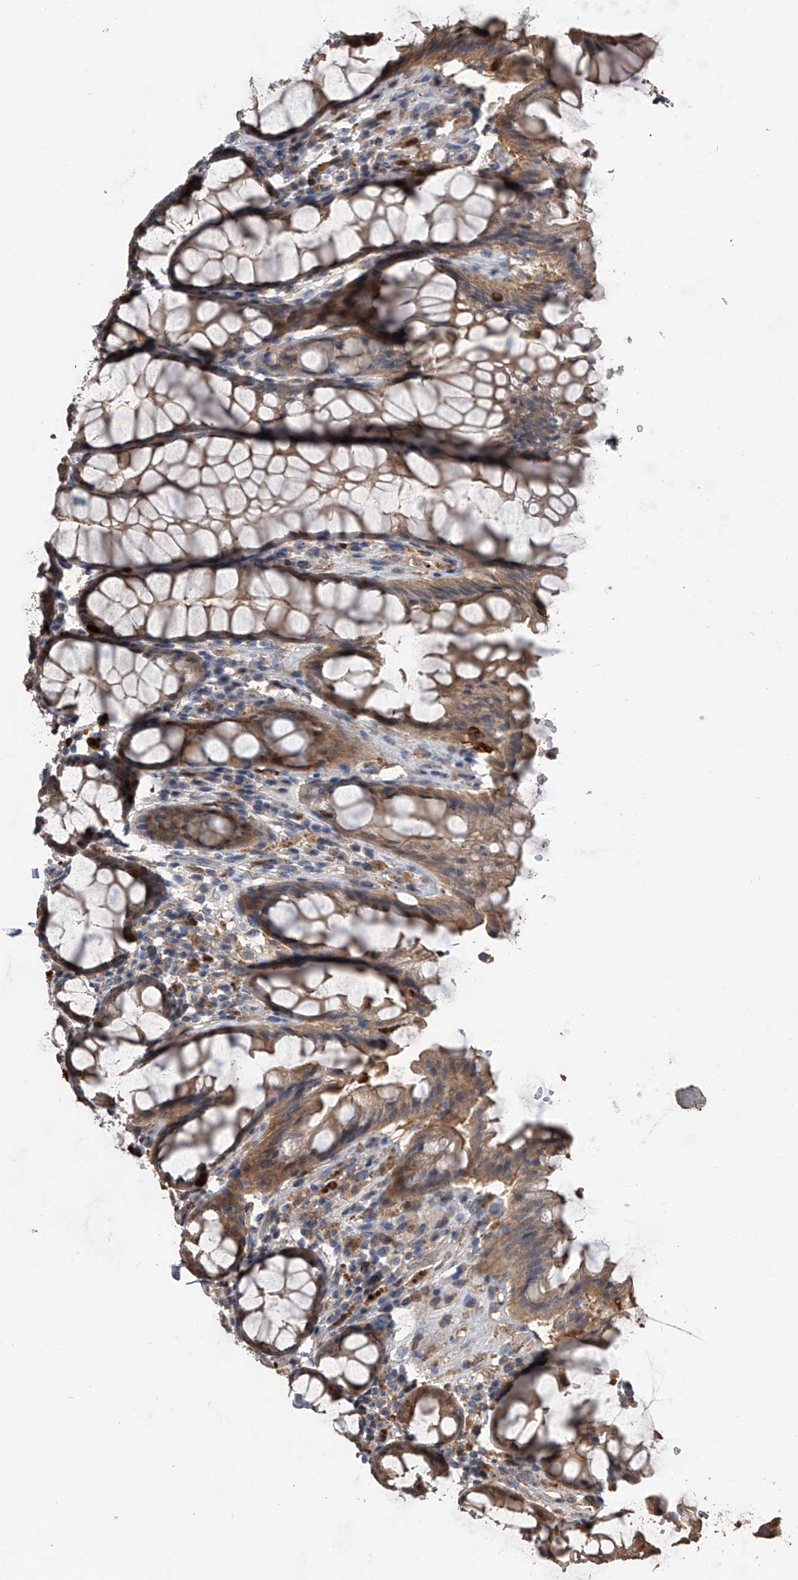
{"staining": {"intensity": "moderate", "quantity": ">75%", "location": "cytoplasmic/membranous"}, "tissue": "rectum", "cell_type": "Glandular cells", "image_type": "normal", "snomed": [{"axis": "morphology", "description": "Normal tissue, NOS"}, {"axis": "topography", "description": "Rectum"}], "caption": "Human rectum stained with a brown dye exhibits moderate cytoplasmic/membranous positive positivity in about >75% of glandular cells.", "gene": "DOCK9", "patient": {"sex": "male", "age": 64}}